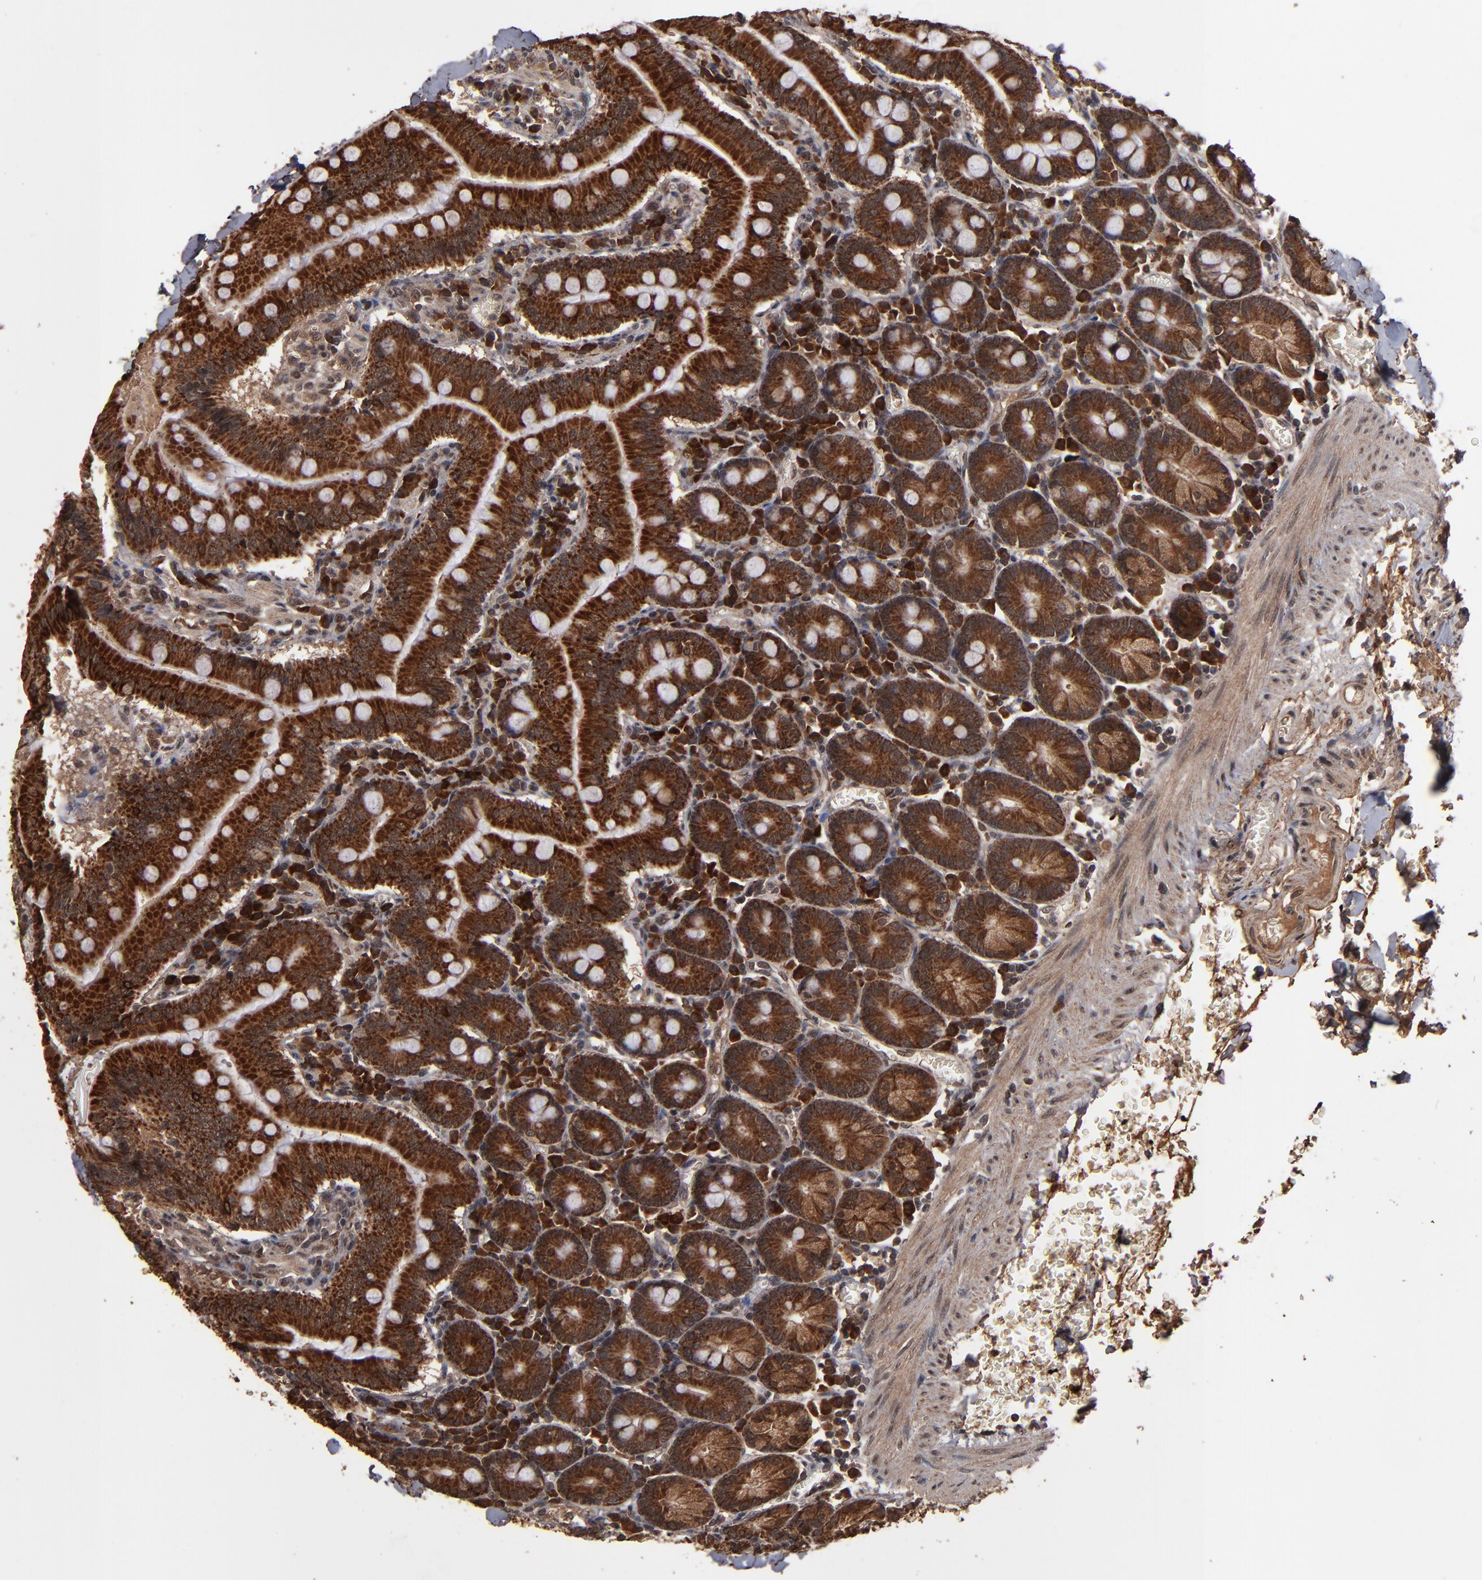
{"staining": {"intensity": "strong", "quantity": ">75%", "location": "cytoplasmic/membranous,nuclear"}, "tissue": "small intestine", "cell_type": "Glandular cells", "image_type": "normal", "snomed": [{"axis": "morphology", "description": "Normal tissue, NOS"}, {"axis": "topography", "description": "Small intestine"}], "caption": "A high-resolution histopathology image shows immunohistochemistry staining of unremarkable small intestine, which shows strong cytoplasmic/membranous,nuclear staining in approximately >75% of glandular cells.", "gene": "NXF2B", "patient": {"sex": "male", "age": 71}}